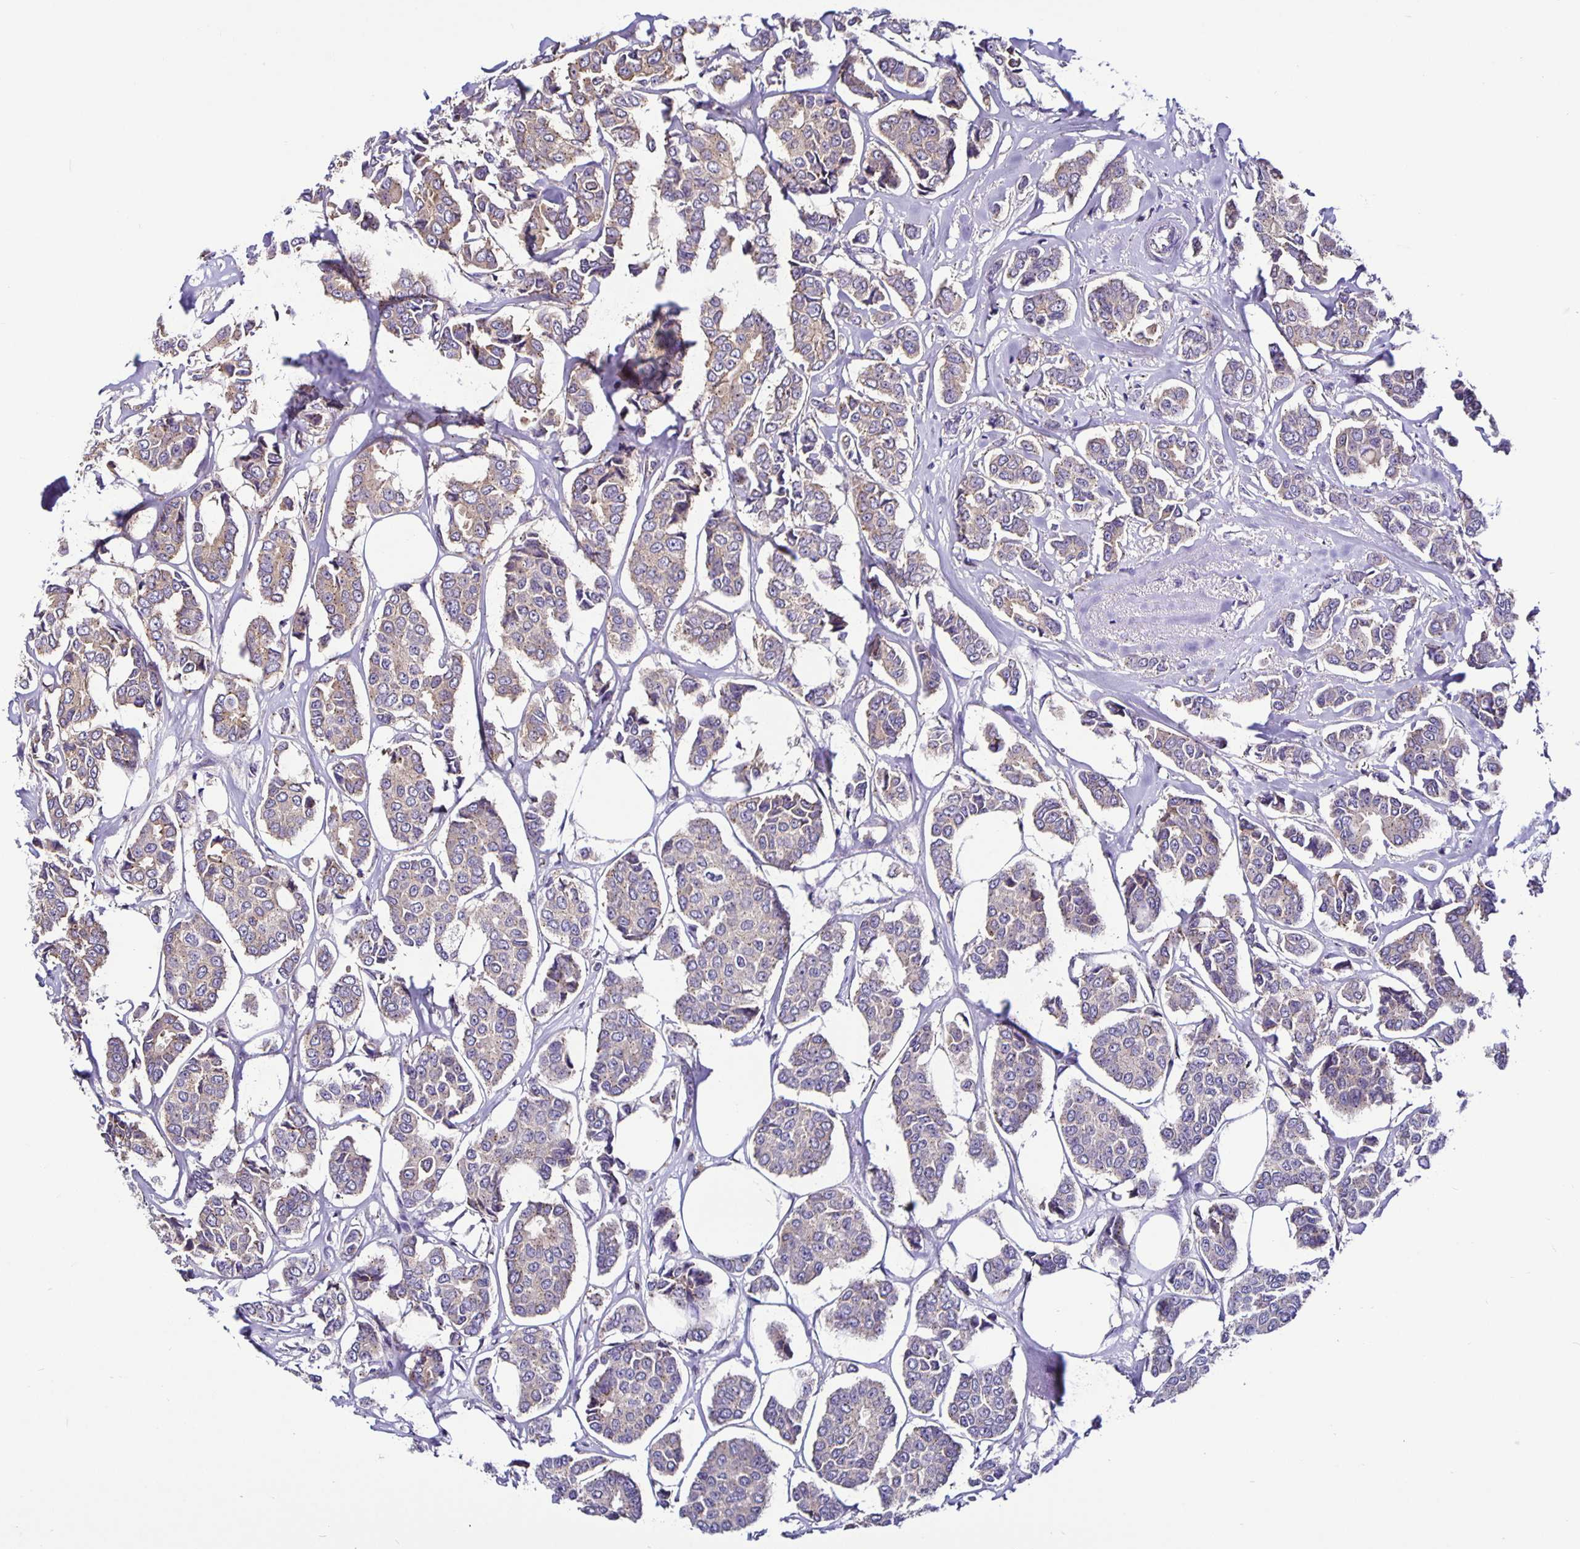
{"staining": {"intensity": "weak", "quantity": "<25%", "location": "cytoplasmic/membranous"}, "tissue": "breast cancer", "cell_type": "Tumor cells", "image_type": "cancer", "snomed": [{"axis": "morphology", "description": "Duct carcinoma"}, {"axis": "topography", "description": "Breast"}], "caption": "Tumor cells are negative for brown protein staining in breast invasive ductal carcinoma.", "gene": "SNX5", "patient": {"sex": "female", "age": 94}}